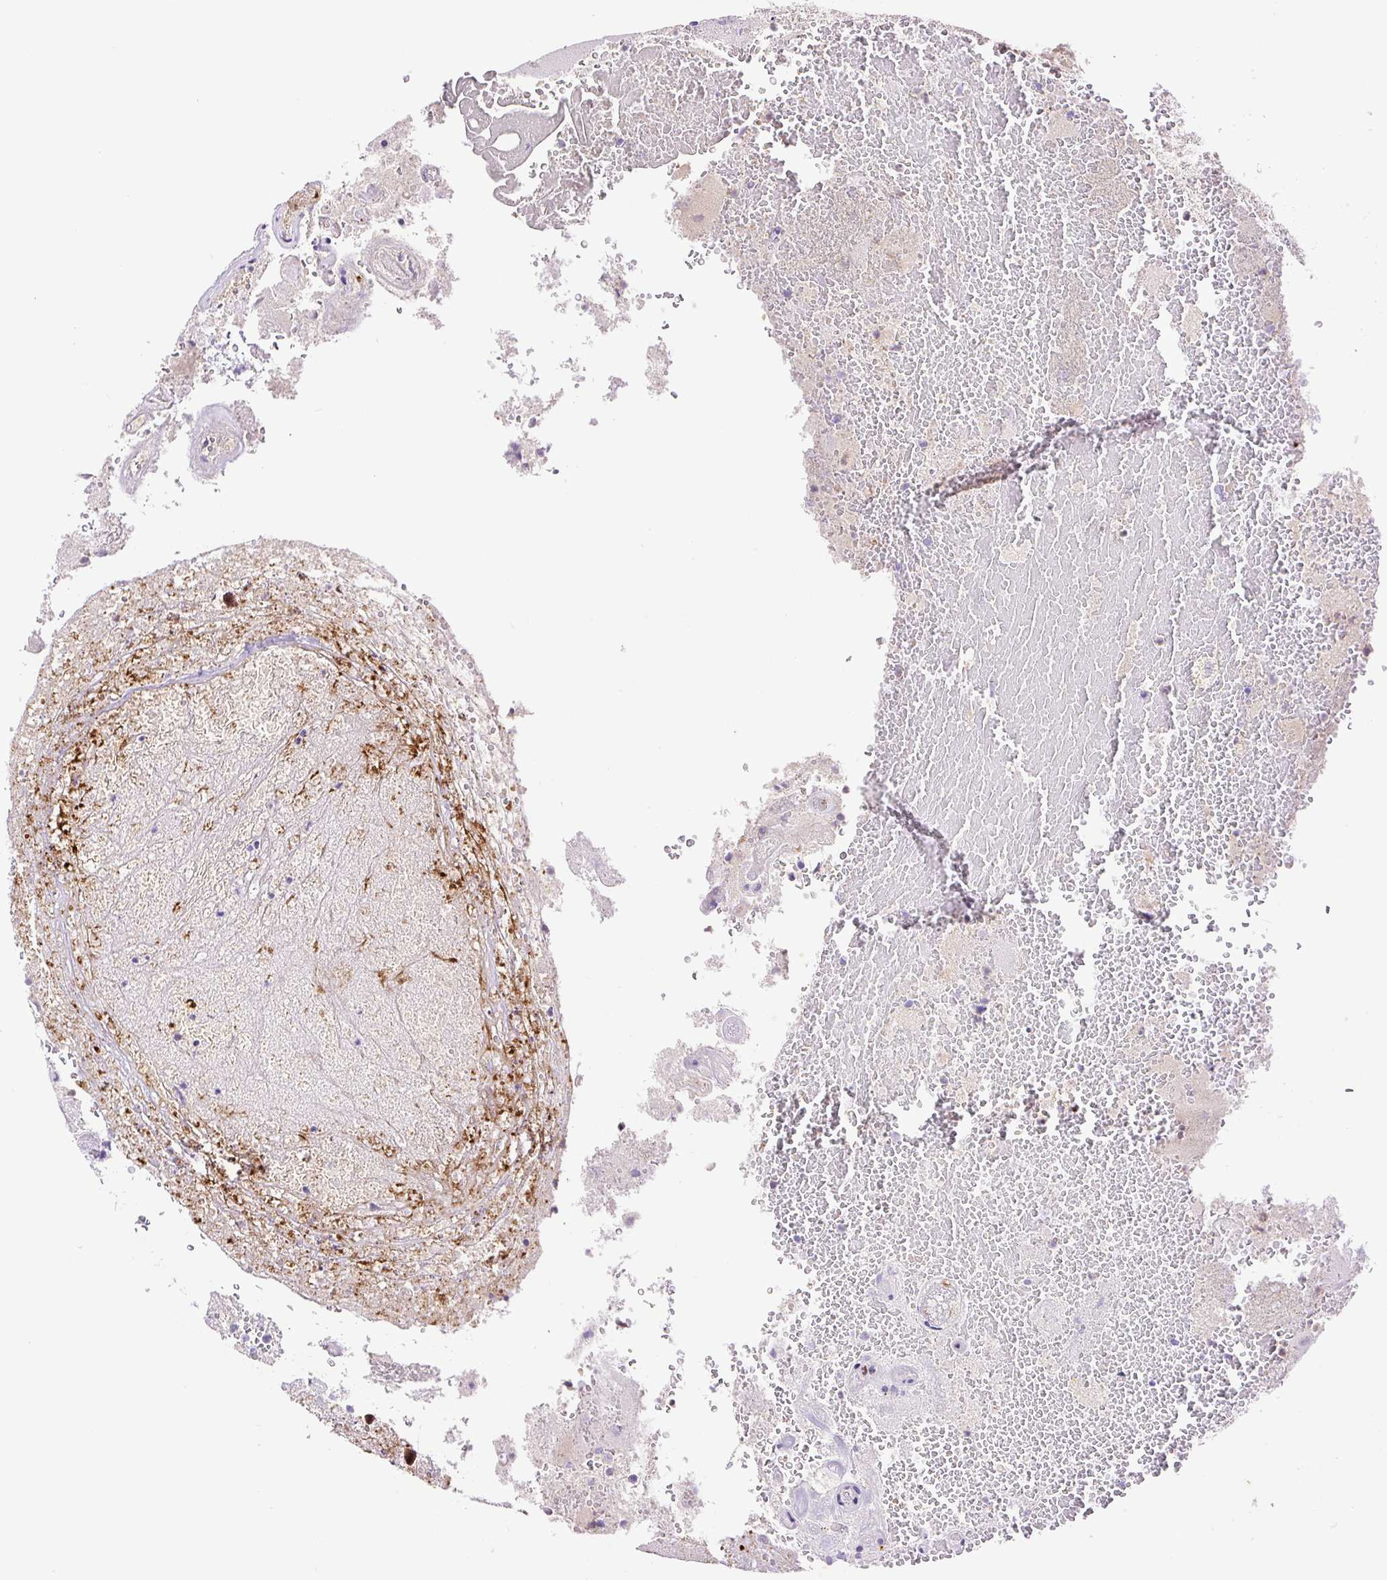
{"staining": {"intensity": "negative", "quantity": "none", "location": "none"}, "tissue": "glioma", "cell_type": "Tumor cells", "image_type": "cancer", "snomed": [{"axis": "morphology", "description": "Glioma, malignant, High grade"}, {"axis": "topography", "description": "Brain"}], "caption": "IHC of malignant high-grade glioma demonstrates no expression in tumor cells.", "gene": "LHFPL5", "patient": {"sex": "female", "age": 74}}